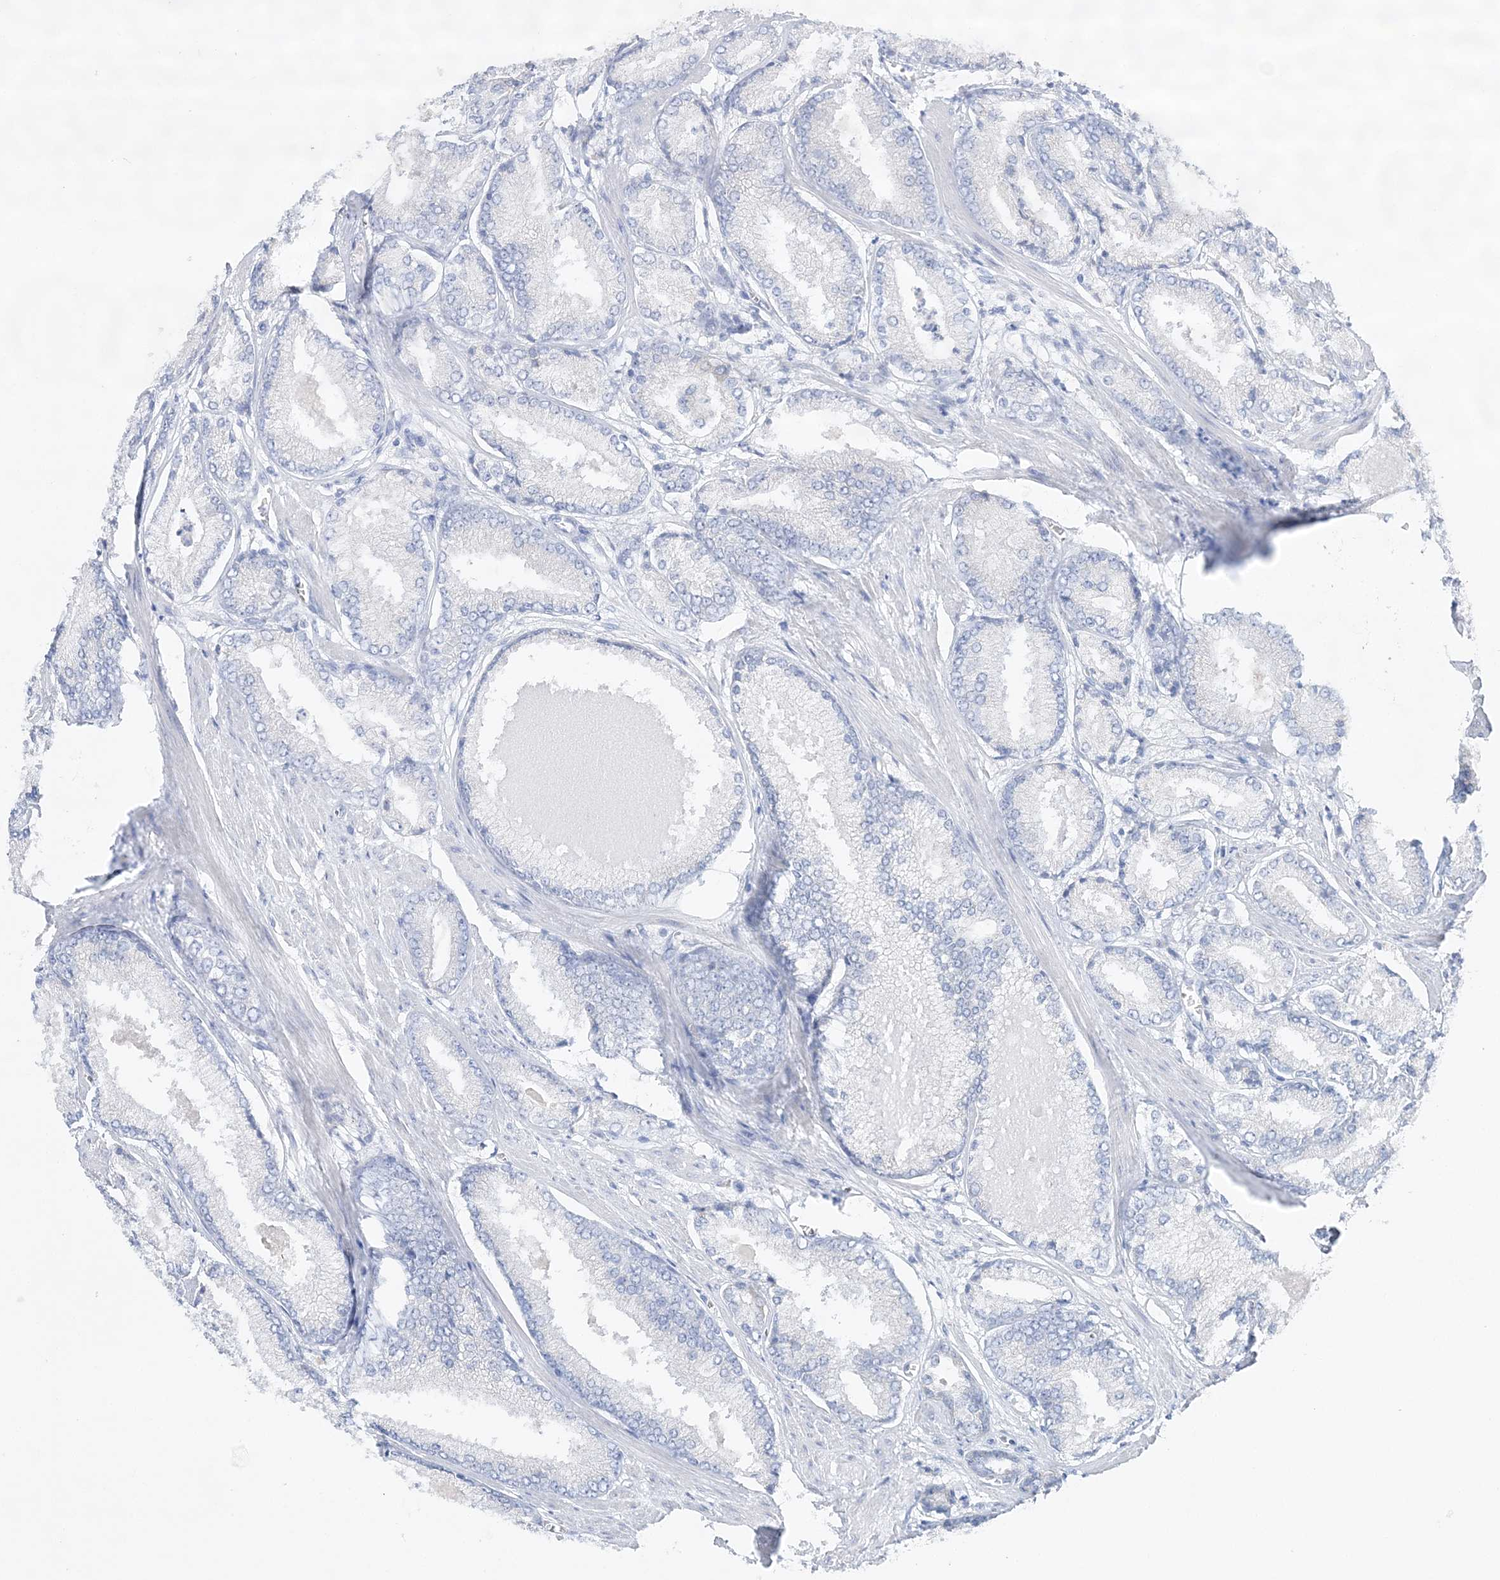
{"staining": {"intensity": "negative", "quantity": "none", "location": "none"}, "tissue": "prostate cancer", "cell_type": "Tumor cells", "image_type": "cancer", "snomed": [{"axis": "morphology", "description": "Adenocarcinoma, Low grade"}, {"axis": "topography", "description": "Prostate"}], "caption": "Immunohistochemical staining of low-grade adenocarcinoma (prostate) demonstrates no significant expression in tumor cells.", "gene": "SLC5A6", "patient": {"sex": "male", "age": 54}}